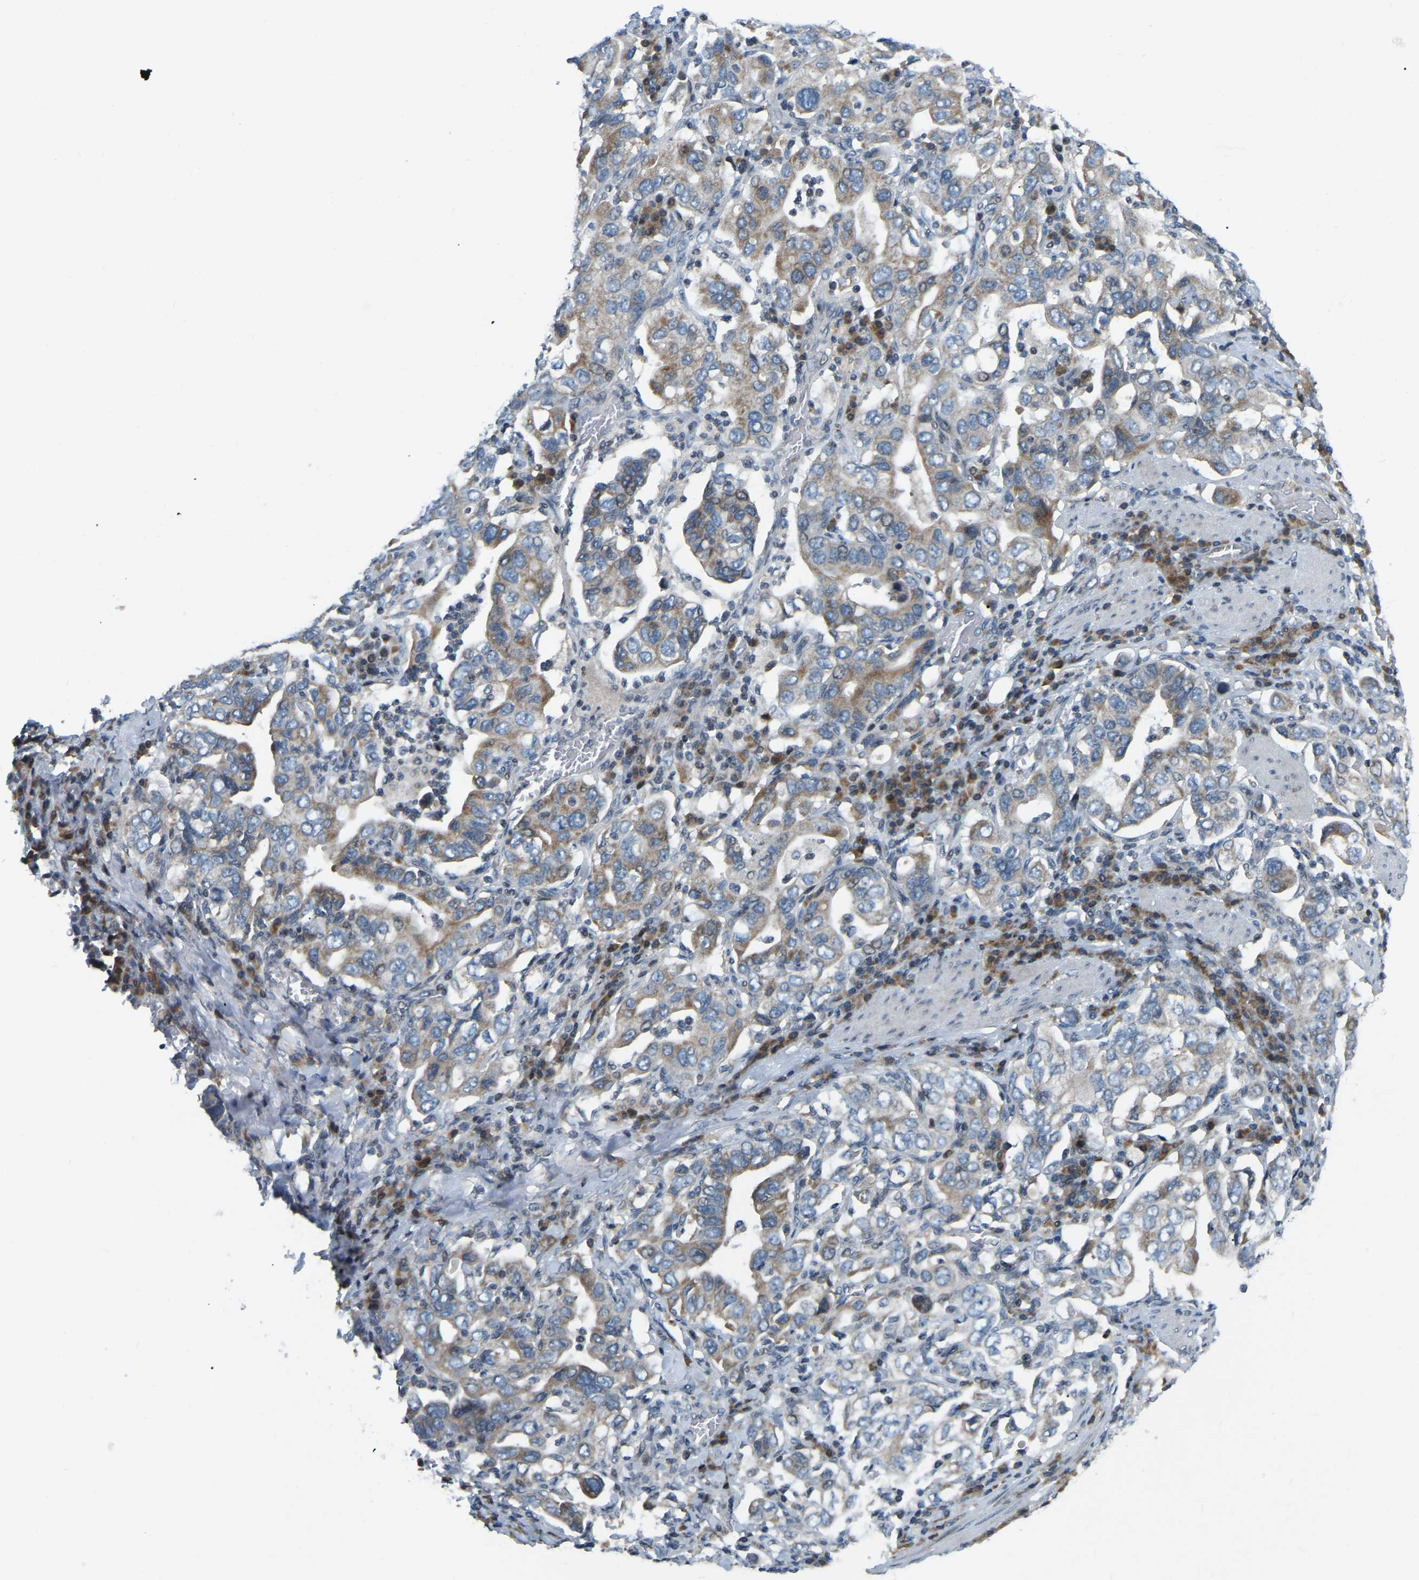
{"staining": {"intensity": "moderate", "quantity": "25%-75%", "location": "cytoplasmic/membranous"}, "tissue": "stomach cancer", "cell_type": "Tumor cells", "image_type": "cancer", "snomed": [{"axis": "morphology", "description": "Adenocarcinoma, NOS"}, {"axis": "topography", "description": "Stomach, upper"}], "caption": "There is medium levels of moderate cytoplasmic/membranous expression in tumor cells of stomach cancer, as demonstrated by immunohistochemical staining (brown color).", "gene": "PARL", "patient": {"sex": "male", "age": 62}}